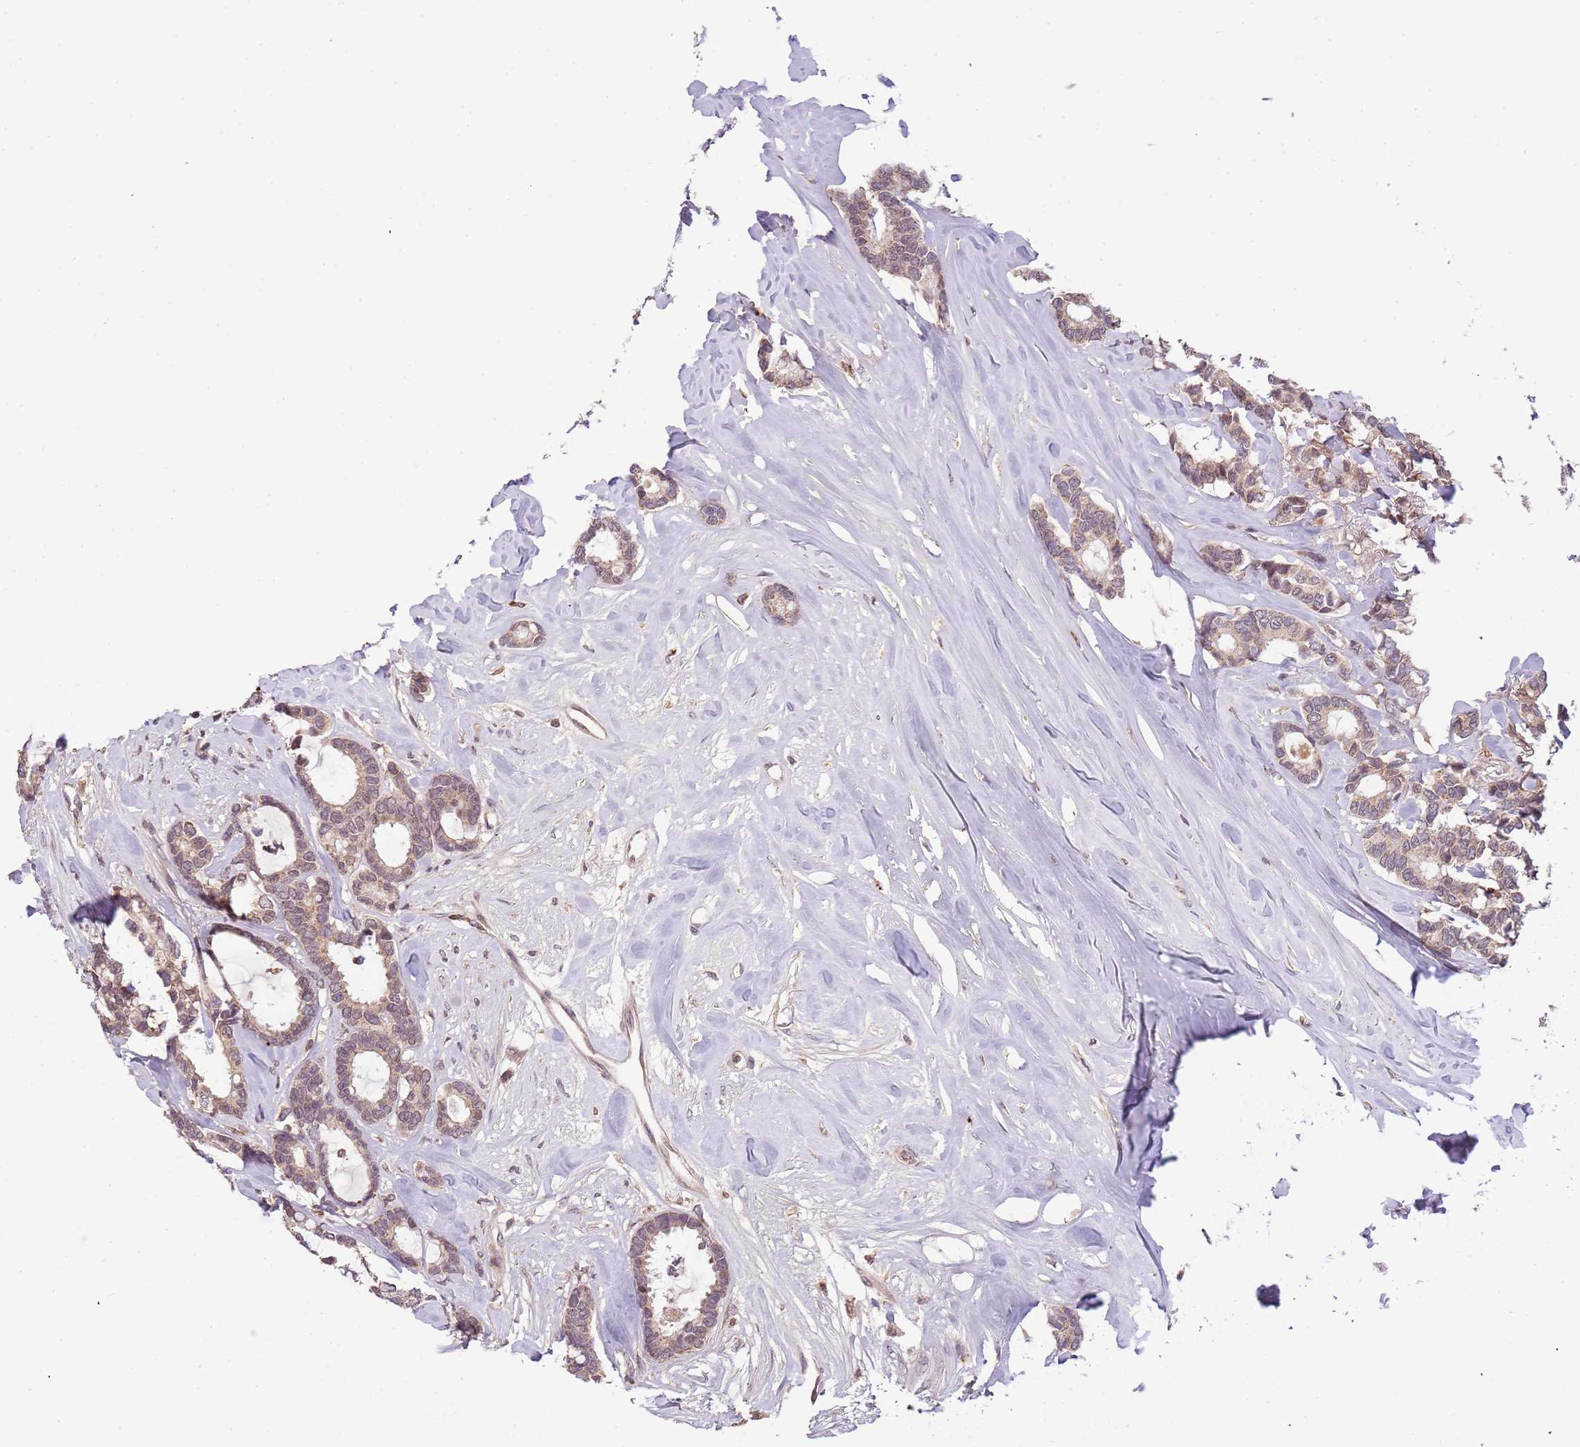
{"staining": {"intensity": "weak", "quantity": "<25%", "location": "cytoplasmic/membranous"}, "tissue": "breast cancer", "cell_type": "Tumor cells", "image_type": "cancer", "snomed": [{"axis": "morphology", "description": "Duct carcinoma"}, {"axis": "topography", "description": "Breast"}], "caption": "Human breast cancer (infiltrating ductal carcinoma) stained for a protein using immunohistochemistry (IHC) demonstrates no expression in tumor cells.", "gene": "SAMSN1", "patient": {"sex": "female", "age": 87}}